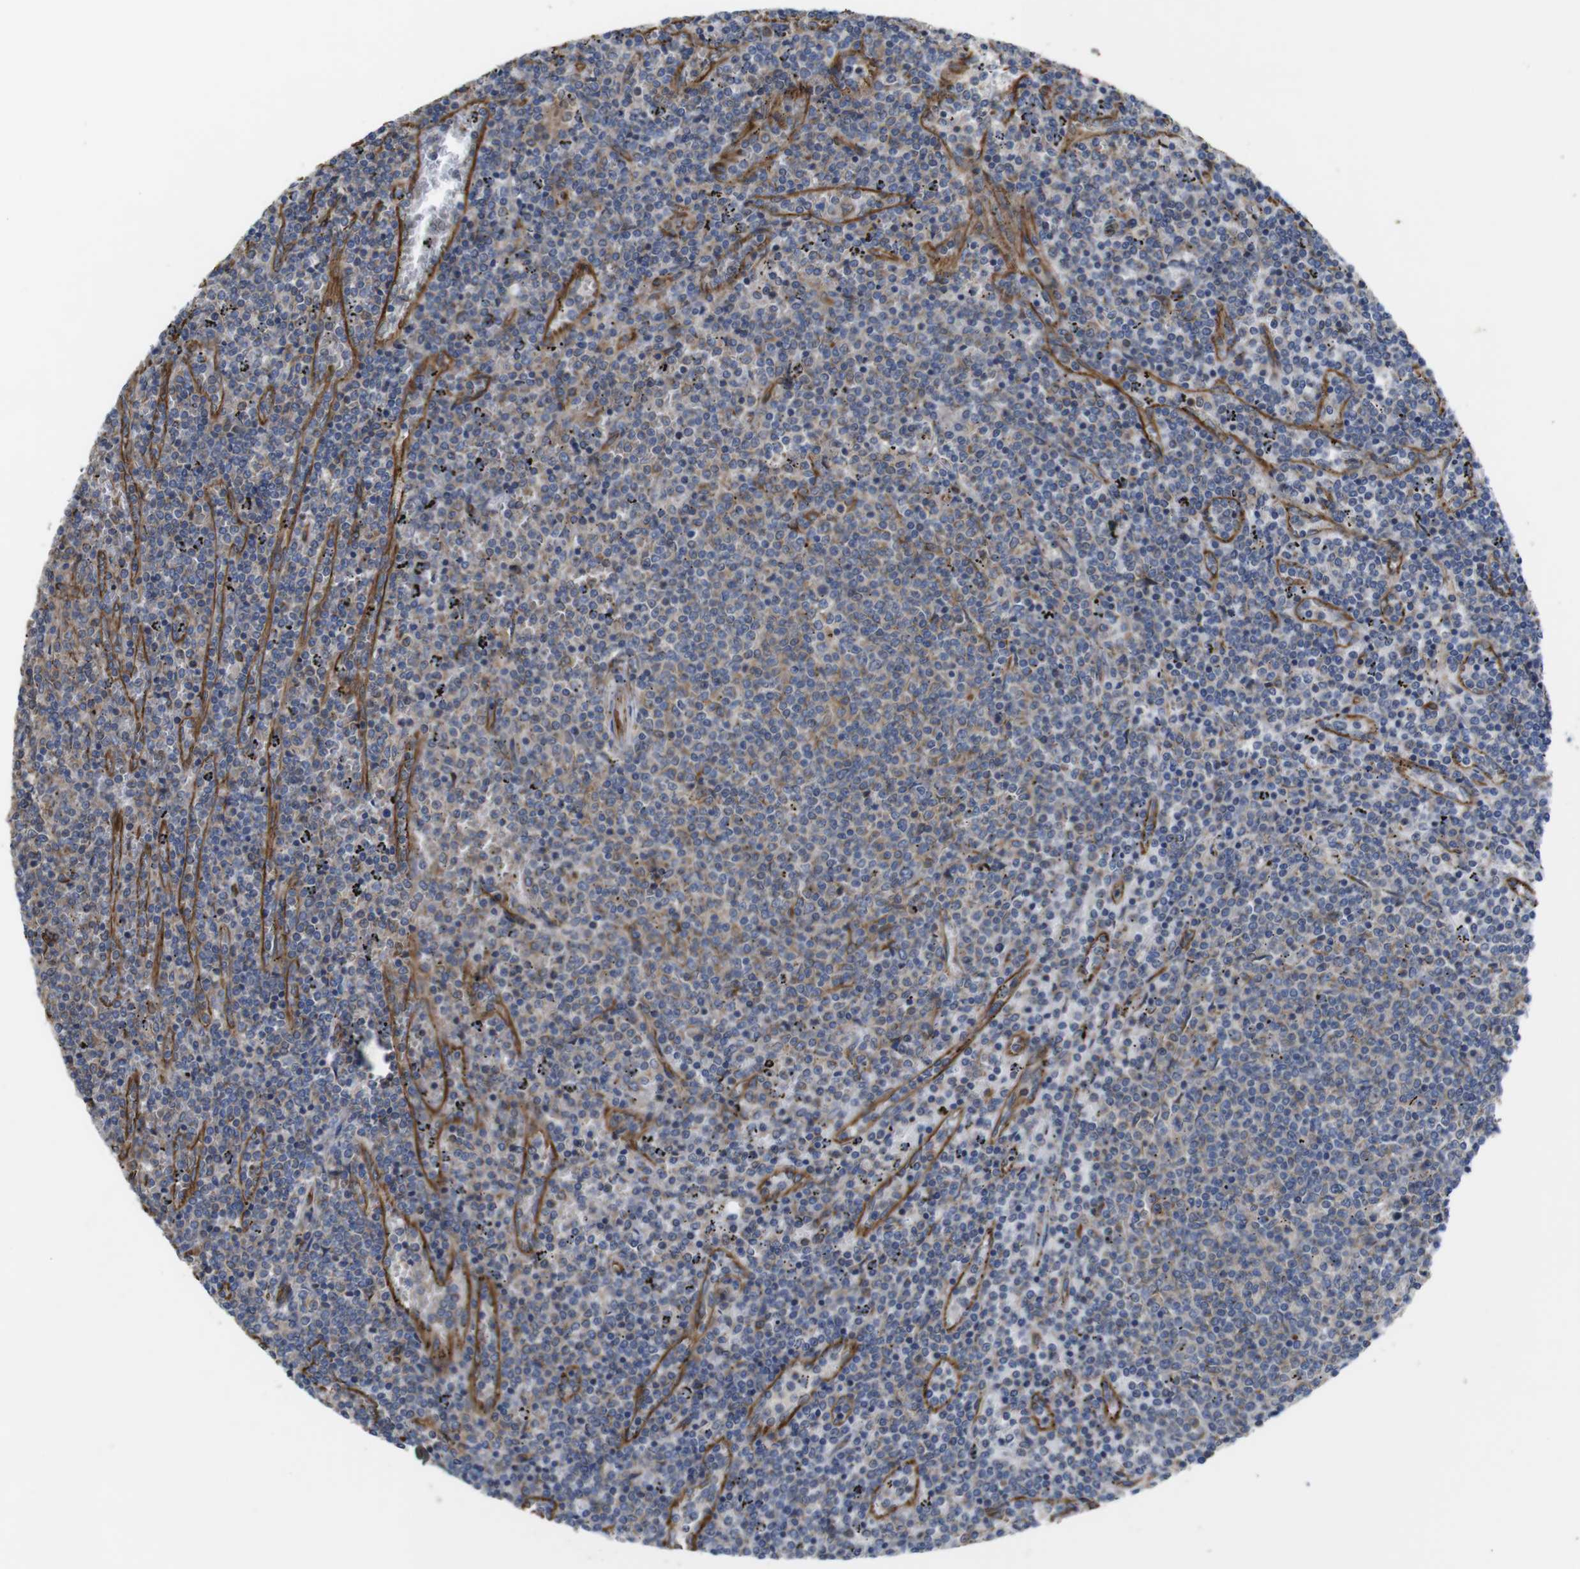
{"staining": {"intensity": "weak", "quantity": "<25%", "location": "cytoplasmic/membranous"}, "tissue": "lymphoma", "cell_type": "Tumor cells", "image_type": "cancer", "snomed": [{"axis": "morphology", "description": "Malignant lymphoma, non-Hodgkin's type, Low grade"}, {"axis": "topography", "description": "Spleen"}], "caption": "Image shows no significant protein positivity in tumor cells of malignant lymphoma, non-Hodgkin's type (low-grade).", "gene": "POMK", "patient": {"sex": "female", "age": 50}}